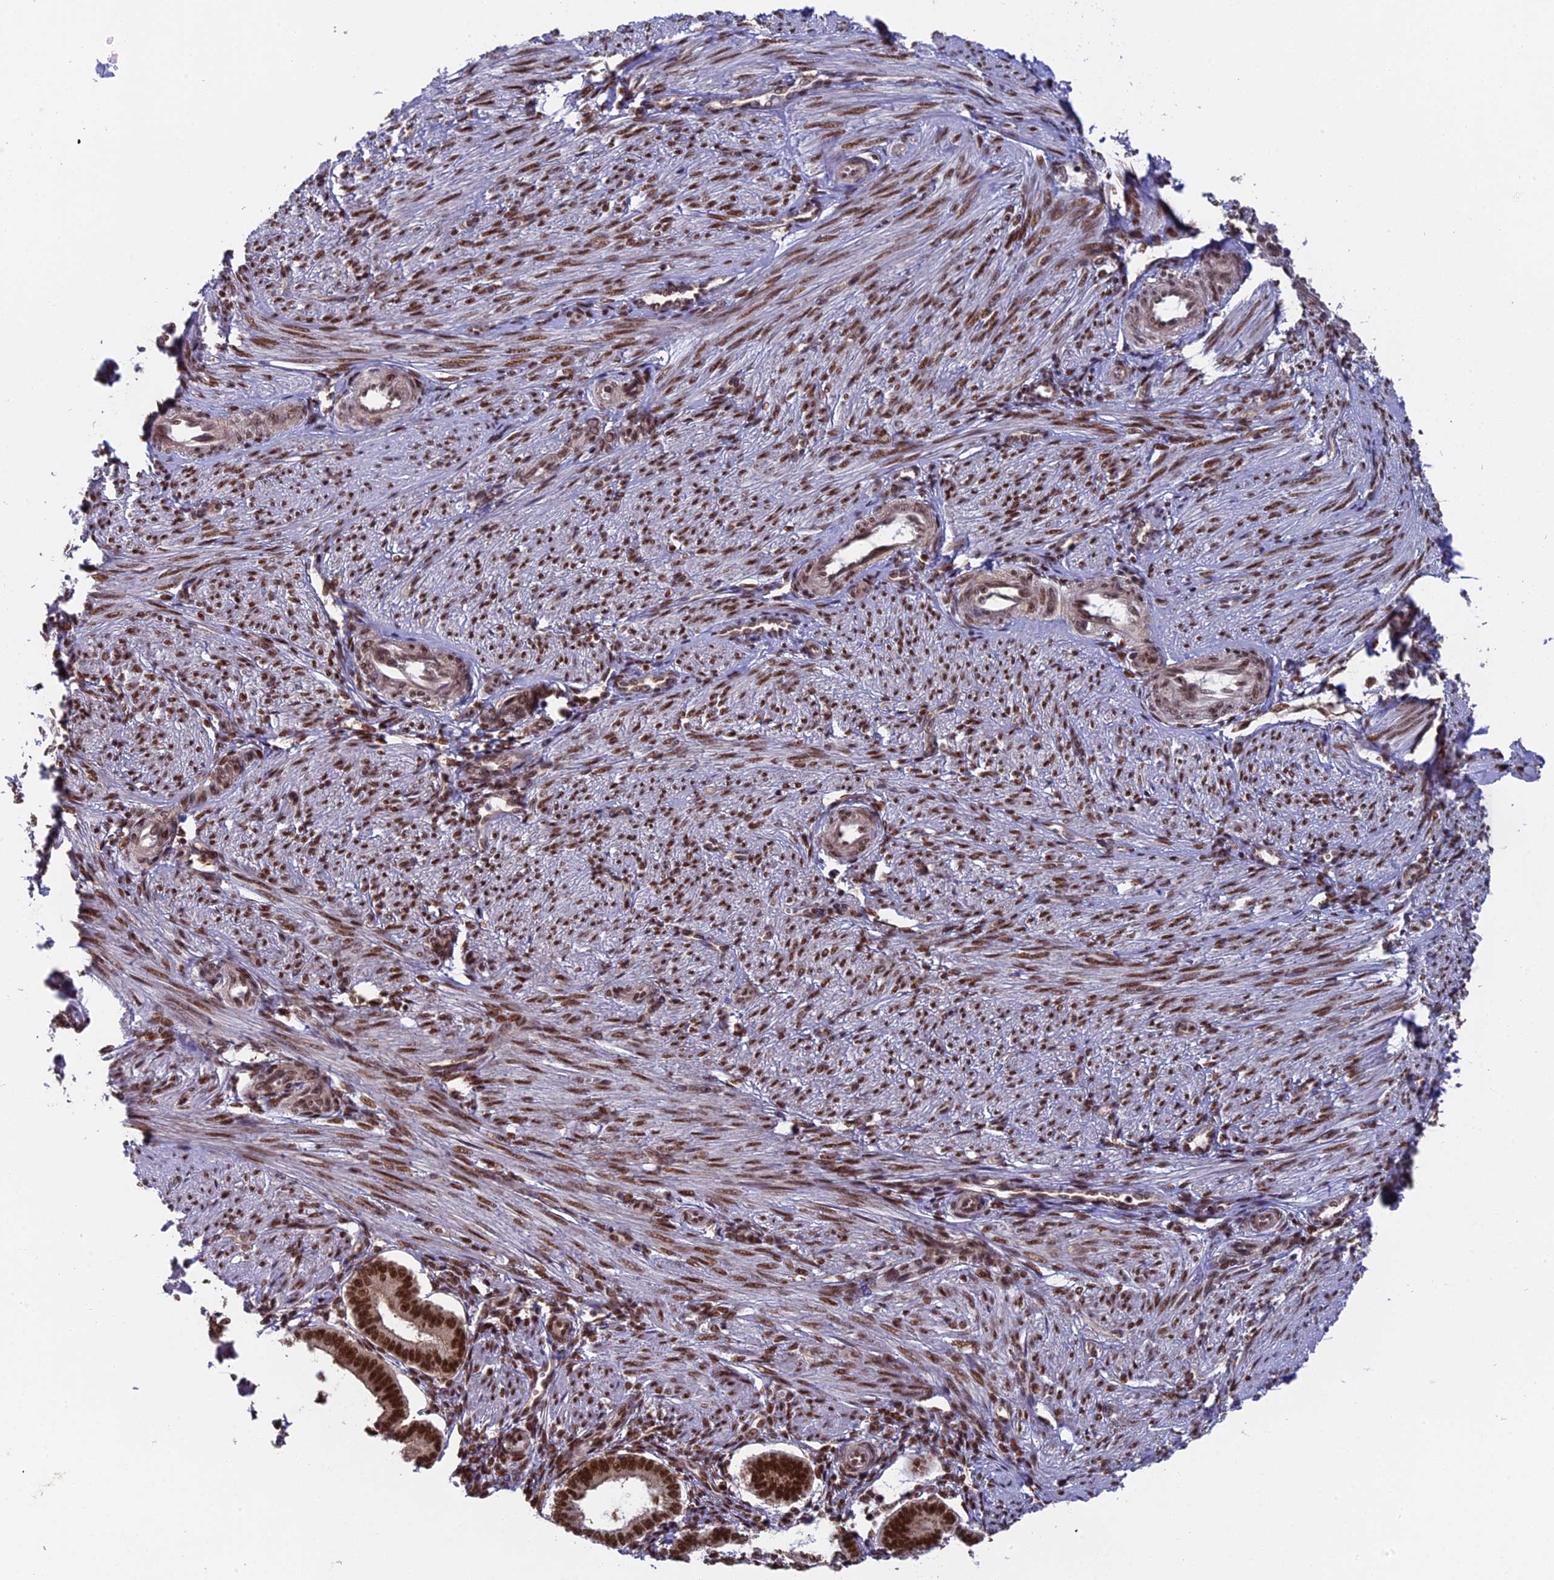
{"staining": {"intensity": "strong", "quantity": "25%-75%", "location": "nuclear"}, "tissue": "endometrium", "cell_type": "Cells in endometrial stroma", "image_type": "normal", "snomed": [{"axis": "morphology", "description": "Normal tissue, NOS"}, {"axis": "topography", "description": "Endometrium"}], "caption": "Immunohistochemistry (IHC) staining of unremarkable endometrium, which demonstrates high levels of strong nuclear positivity in about 25%-75% of cells in endometrial stroma indicating strong nuclear protein positivity. The staining was performed using DAB (3,3'-diaminobenzidine) (brown) for protein detection and nuclei were counterstained in hematoxylin (blue).", "gene": "RAMACL", "patient": {"sex": "female", "age": 24}}